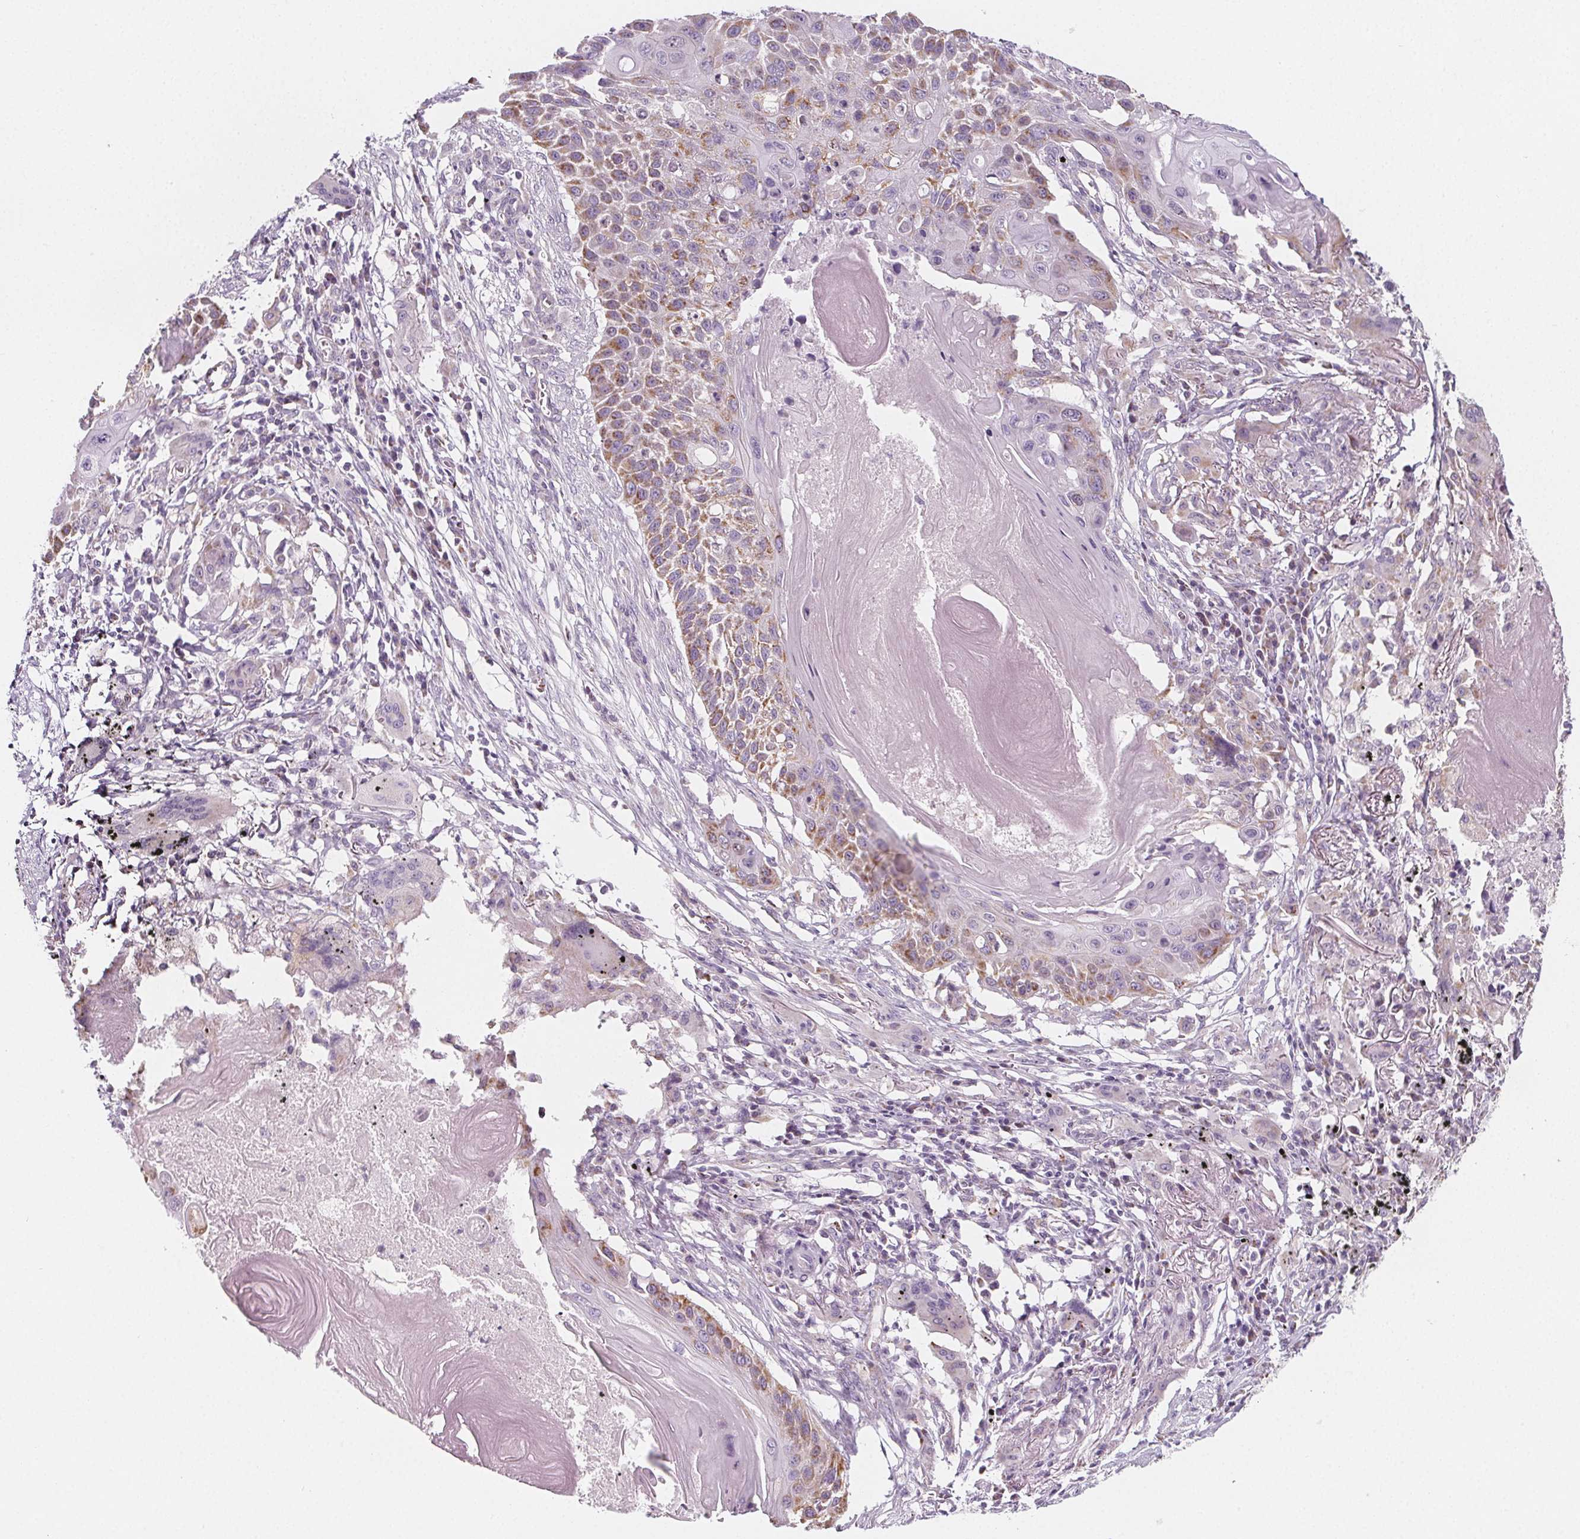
{"staining": {"intensity": "moderate", "quantity": "25%-75%", "location": "cytoplasmic/membranous"}, "tissue": "lung cancer", "cell_type": "Tumor cells", "image_type": "cancer", "snomed": [{"axis": "morphology", "description": "Squamous cell carcinoma, NOS"}, {"axis": "topography", "description": "Lung"}], "caption": "This is an image of immunohistochemistry staining of lung squamous cell carcinoma, which shows moderate staining in the cytoplasmic/membranous of tumor cells.", "gene": "IL17C", "patient": {"sex": "male", "age": 78}}